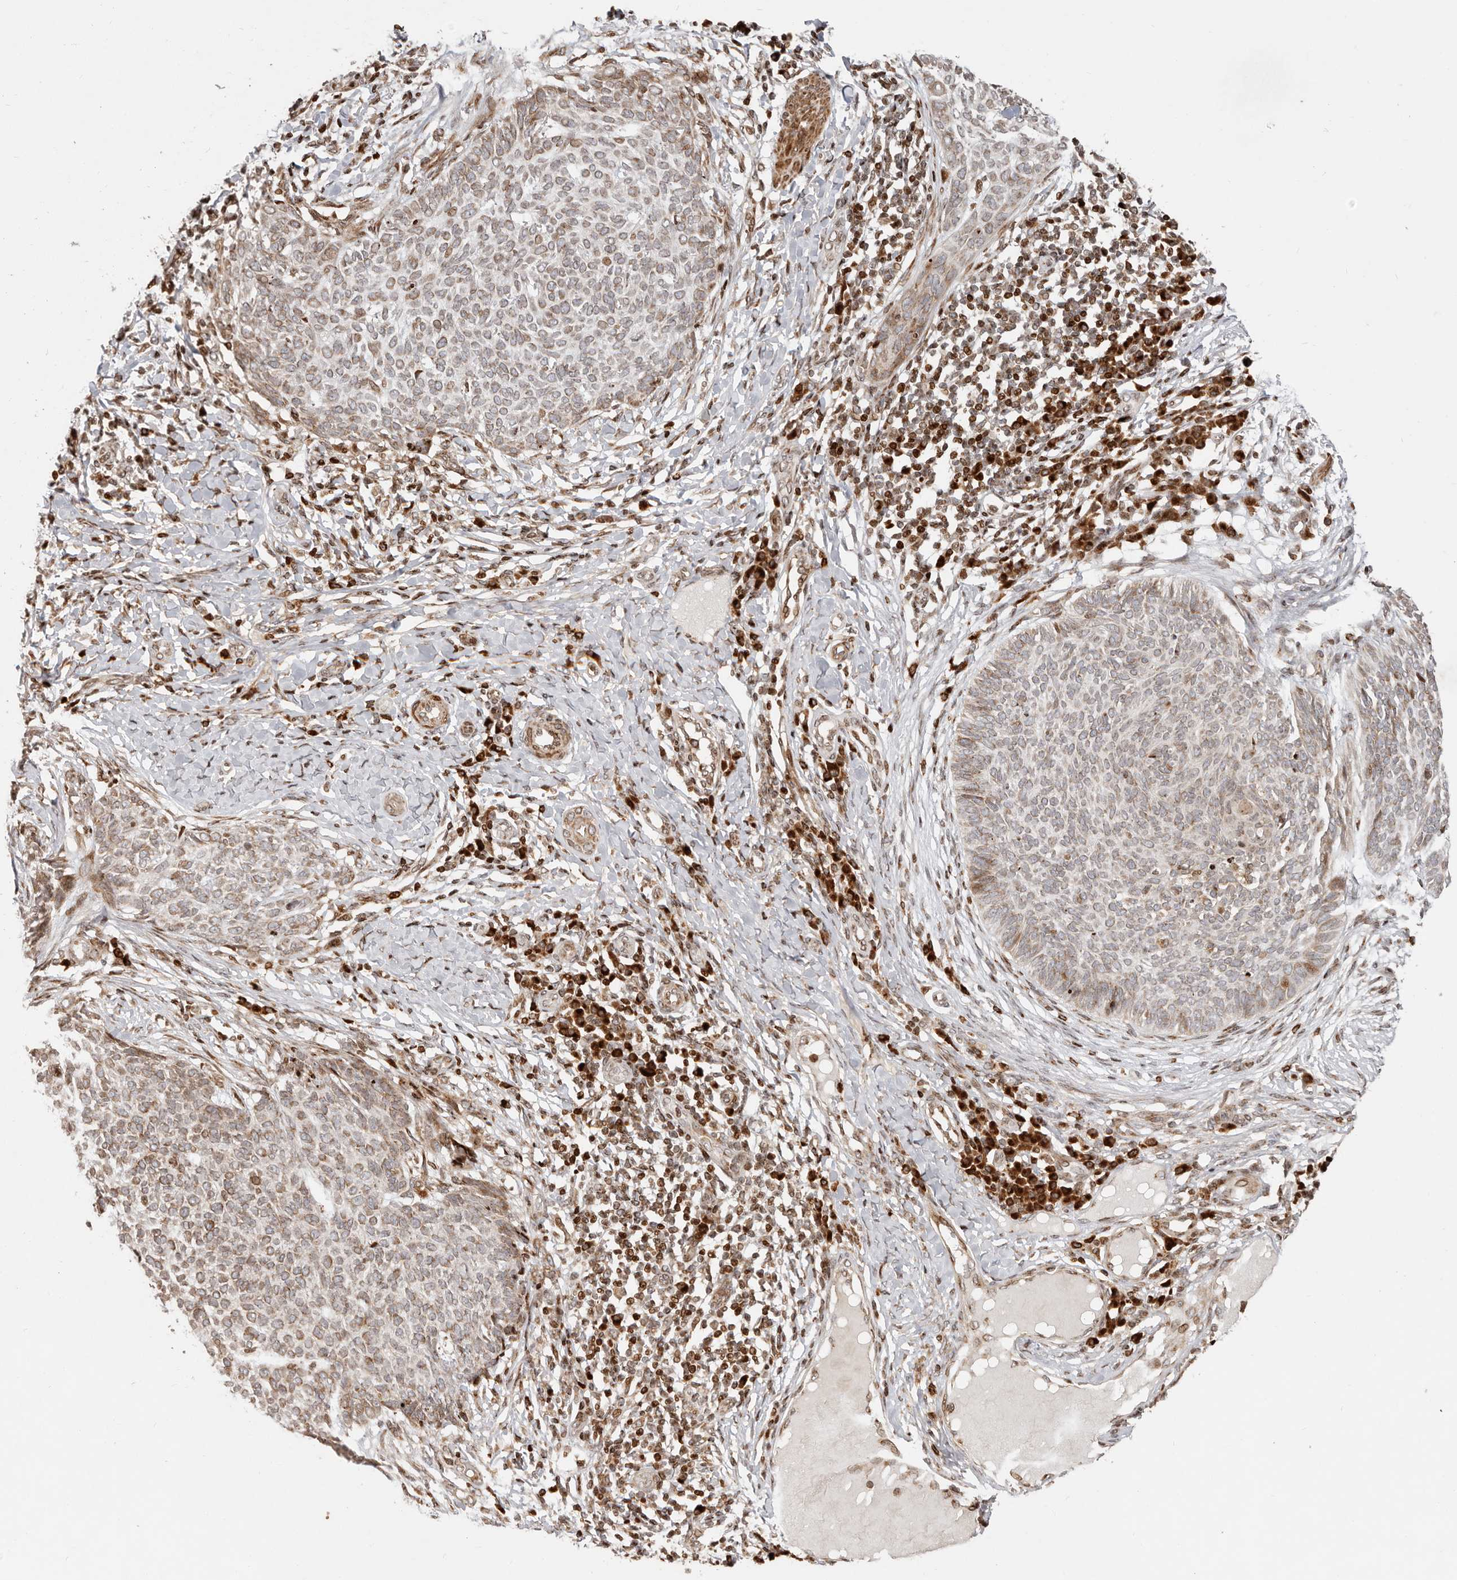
{"staining": {"intensity": "moderate", "quantity": ">75%", "location": "cytoplasmic/membranous"}, "tissue": "skin cancer", "cell_type": "Tumor cells", "image_type": "cancer", "snomed": [{"axis": "morphology", "description": "Normal tissue, NOS"}, {"axis": "morphology", "description": "Basal cell carcinoma"}, {"axis": "topography", "description": "Skin"}], "caption": "Protein positivity by IHC reveals moderate cytoplasmic/membranous positivity in about >75% of tumor cells in skin cancer. (IHC, brightfield microscopy, high magnification).", "gene": "TRIM4", "patient": {"sex": "male", "age": 50}}